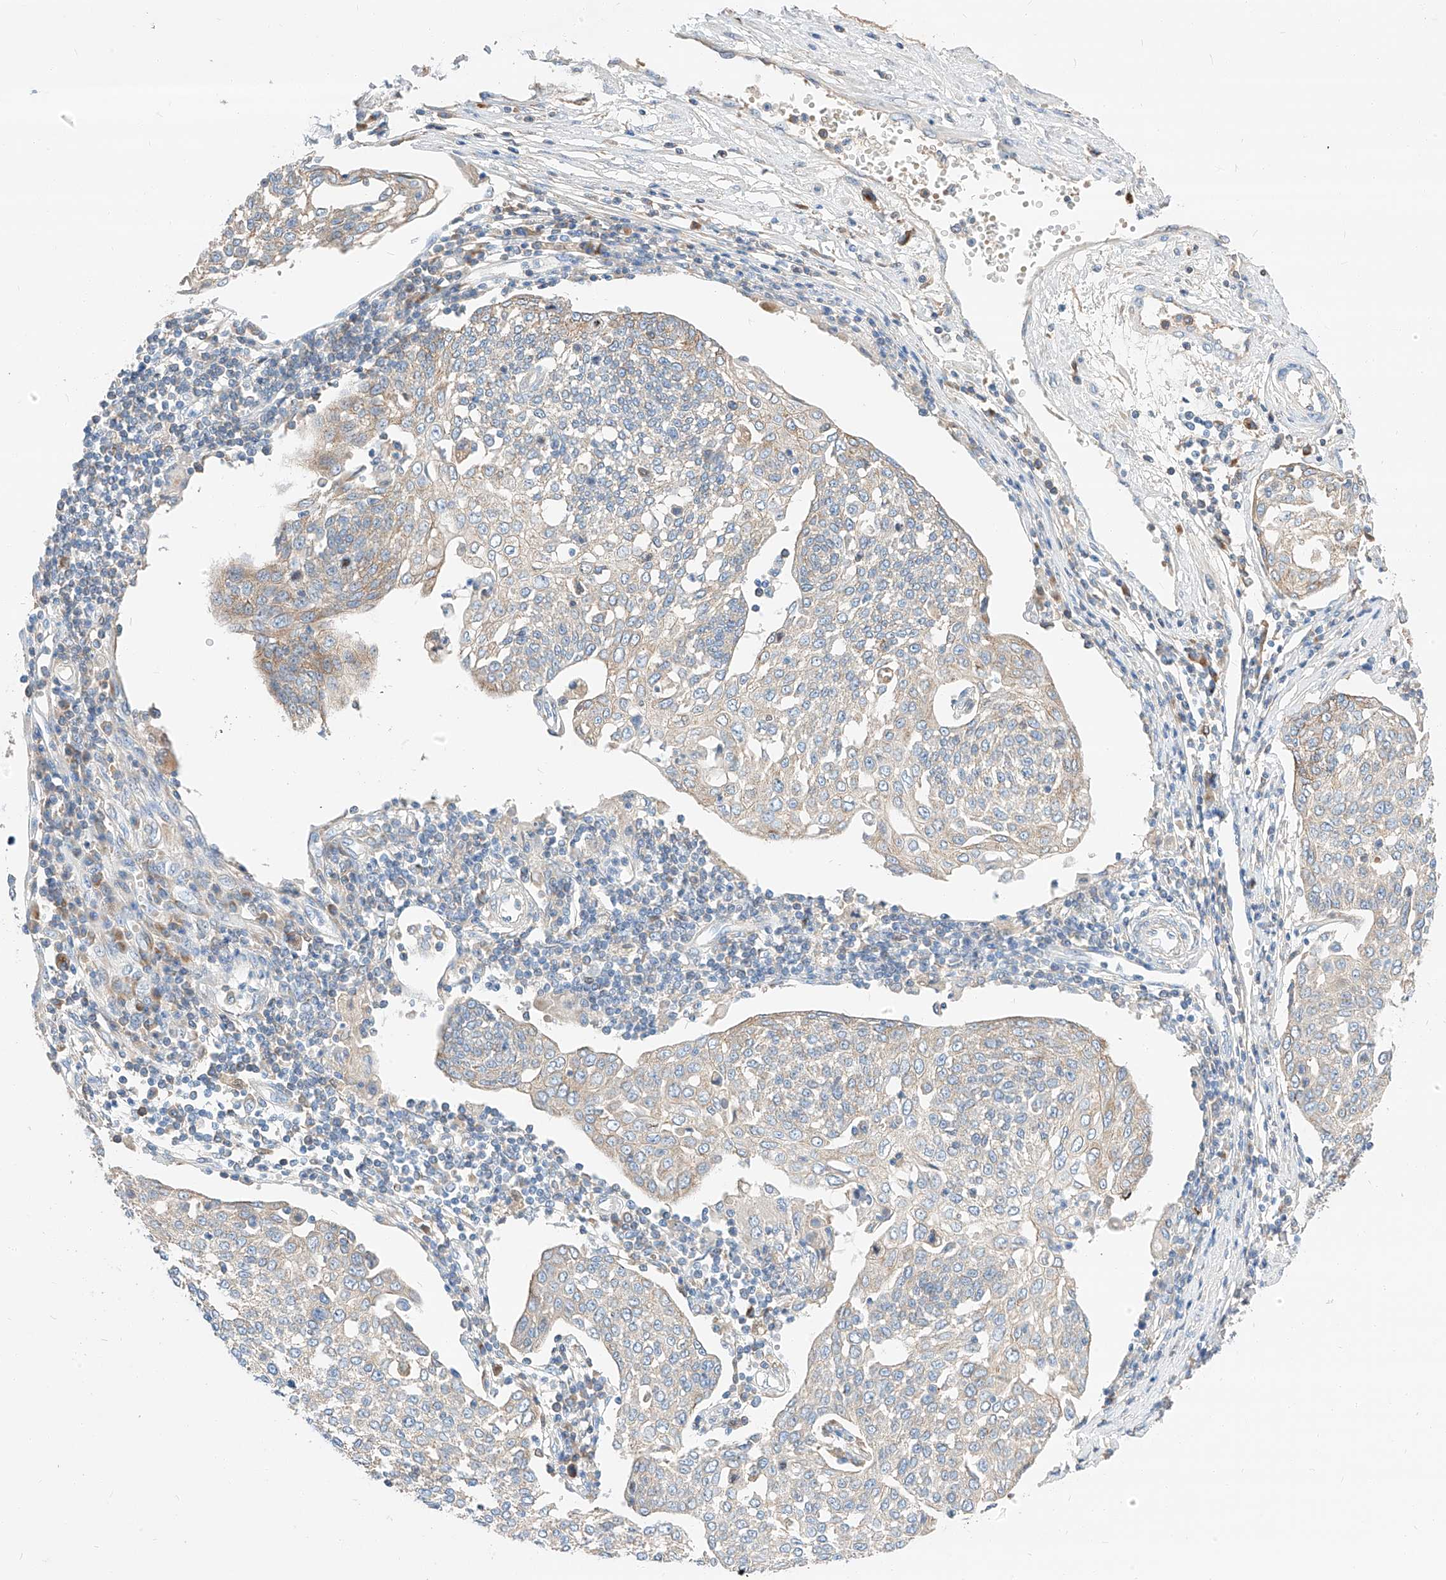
{"staining": {"intensity": "weak", "quantity": "25%-75%", "location": "cytoplasmic/membranous"}, "tissue": "cervical cancer", "cell_type": "Tumor cells", "image_type": "cancer", "snomed": [{"axis": "morphology", "description": "Squamous cell carcinoma, NOS"}, {"axis": "topography", "description": "Cervix"}], "caption": "IHC of cervical cancer shows low levels of weak cytoplasmic/membranous expression in about 25%-75% of tumor cells. The staining was performed using DAB (3,3'-diaminobenzidine) to visualize the protein expression in brown, while the nuclei were stained in blue with hematoxylin (Magnification: 20x).", "gene": "MAP7", "patient": {"sex": "female", "age": 34}}